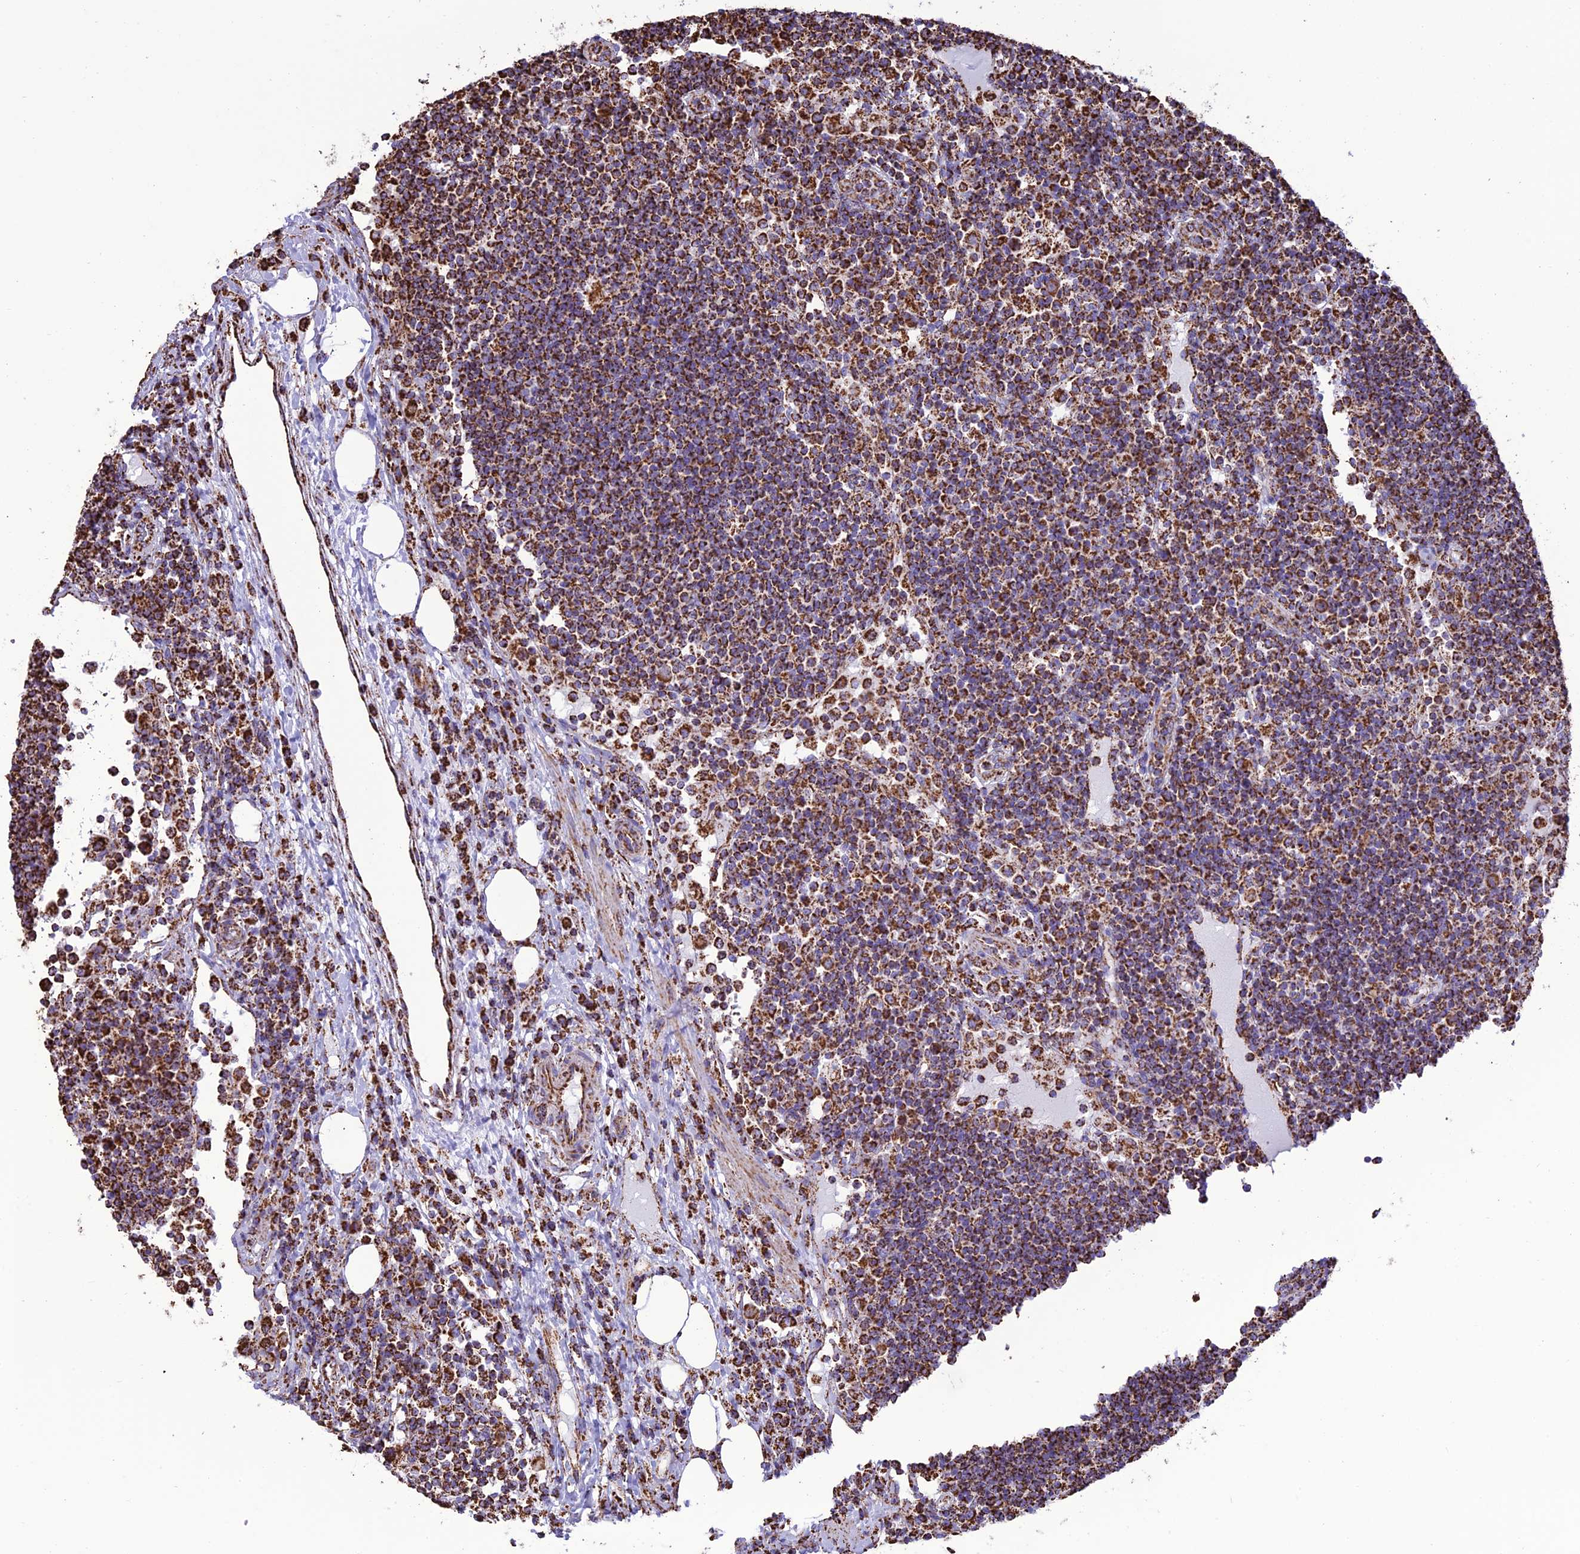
{"staining": {"intensity": "strong", "quantity": ">75%", "location": "cytoplasmic/membranous"}, "tissue": "lymph node", "cell_type": "Germinal center cells", "image_type": "normal", "snomed": [{"axis": "morphology", "description": "Normal tissue, NOS"}, {"axis": "topography", "description": "Lymph node"}], "caption": "An immunohistochemistry histopathology image of benign tissue is shown. Protein staining in brown shows strong cytoplasmic/membranous positivity in lymph node within germinal center cells. The staining was performed using DAB, with brown indicating positive protein expression. Nuclei are stained blue with hematoxylin.", "gene": "NDUFAF1", "patient": {"sex": "female", "age": 53}}